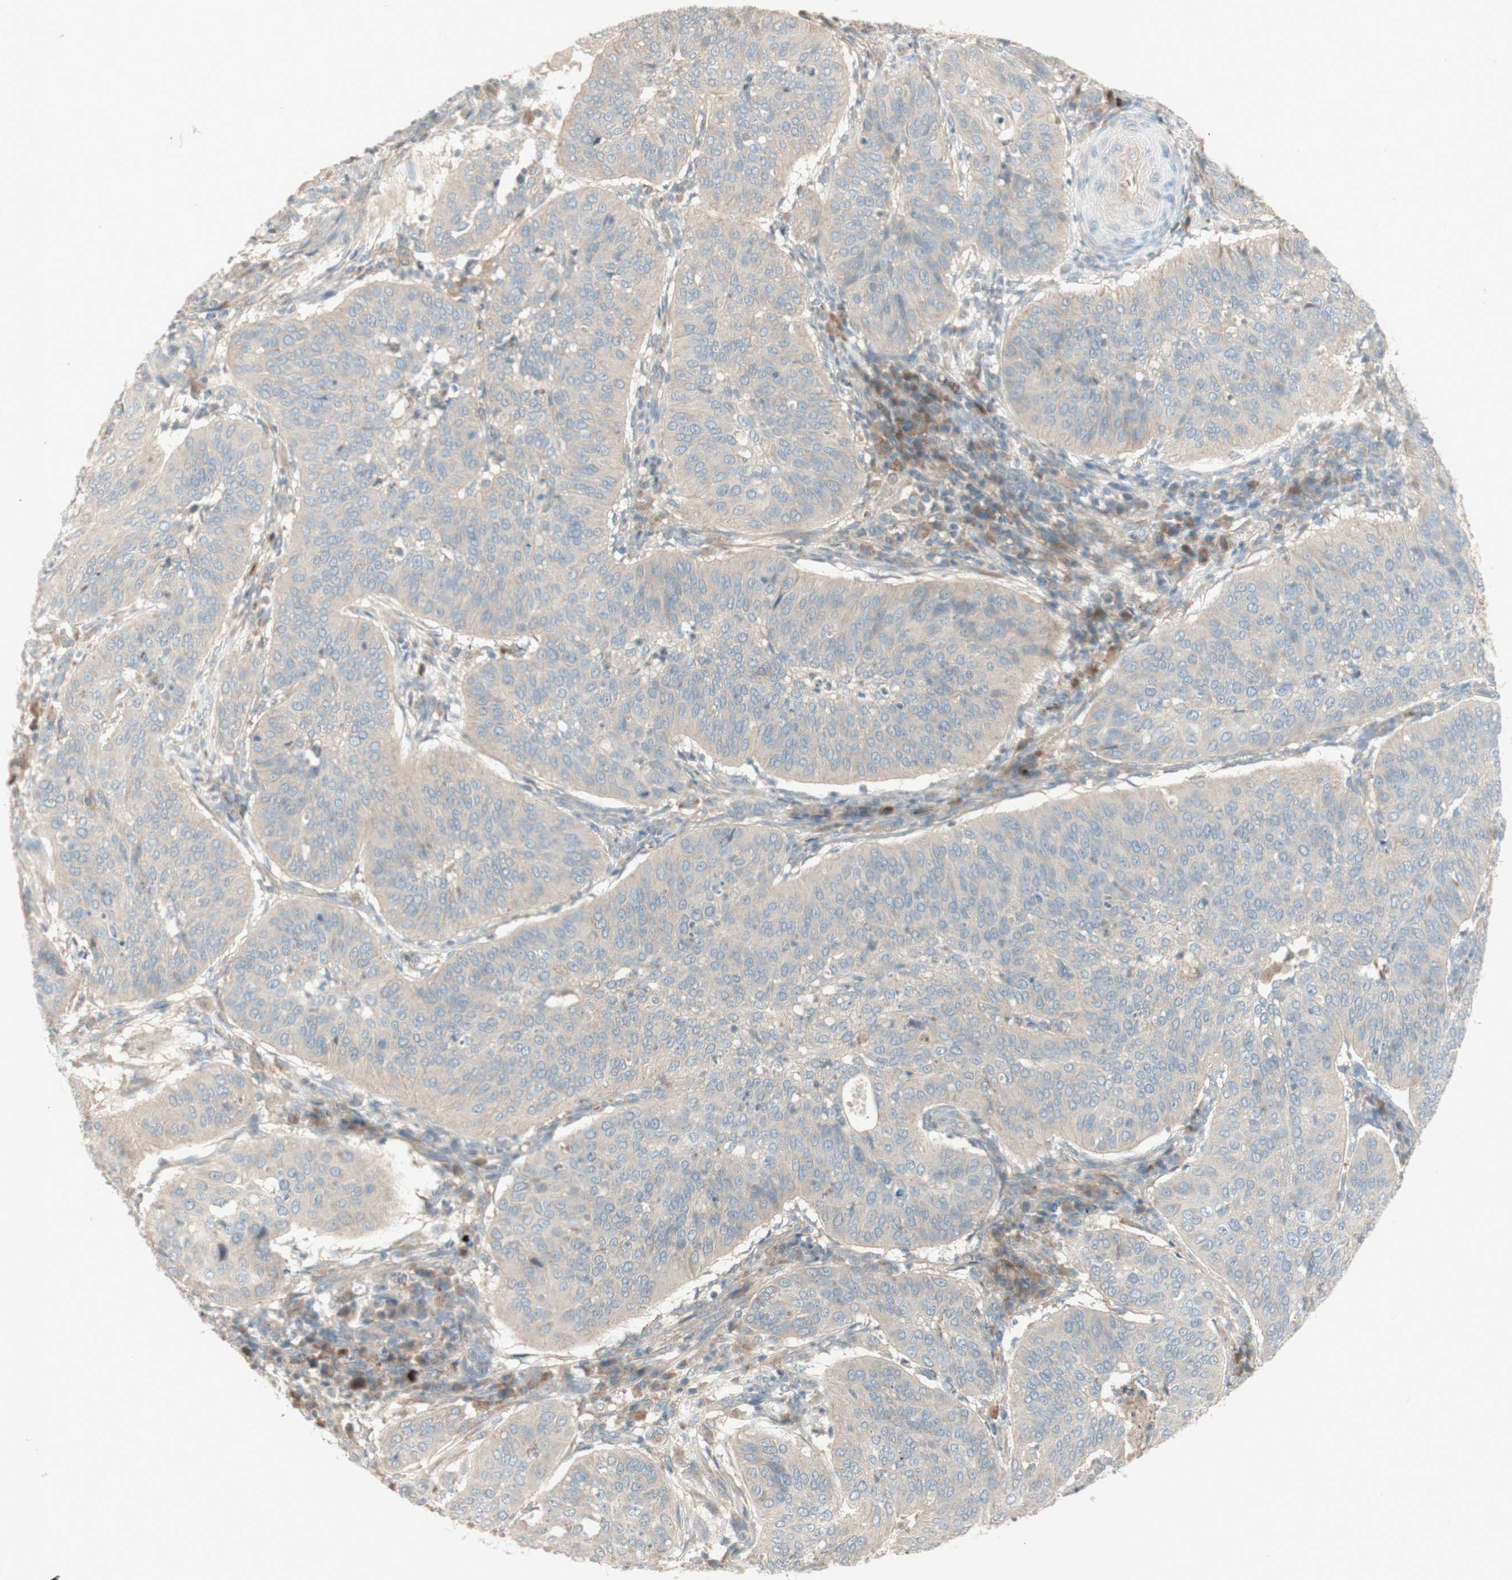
{"staining": {"intensity": "negative", "quantity": "none", "location": "none"}, "tissue": "cervical cancer", "cell_type": "Tumor cells", "image_type": "cancer", "snomed": [{"axis": "morphology", "description": "Normal tissue, NOS"}, {"axis": "morphology", "description": "Squamous cell carcinoma, NOS"}, {"axis": "topography", "description": "Cervix"}], "caption": "Human cervical squamous cell carcinoma stained for a protein using immunohistochemistry (IHC) displays no positivity in tumor cells.", "gene": "PTGER4", "patient": {"sex": "female", "age": 39}}